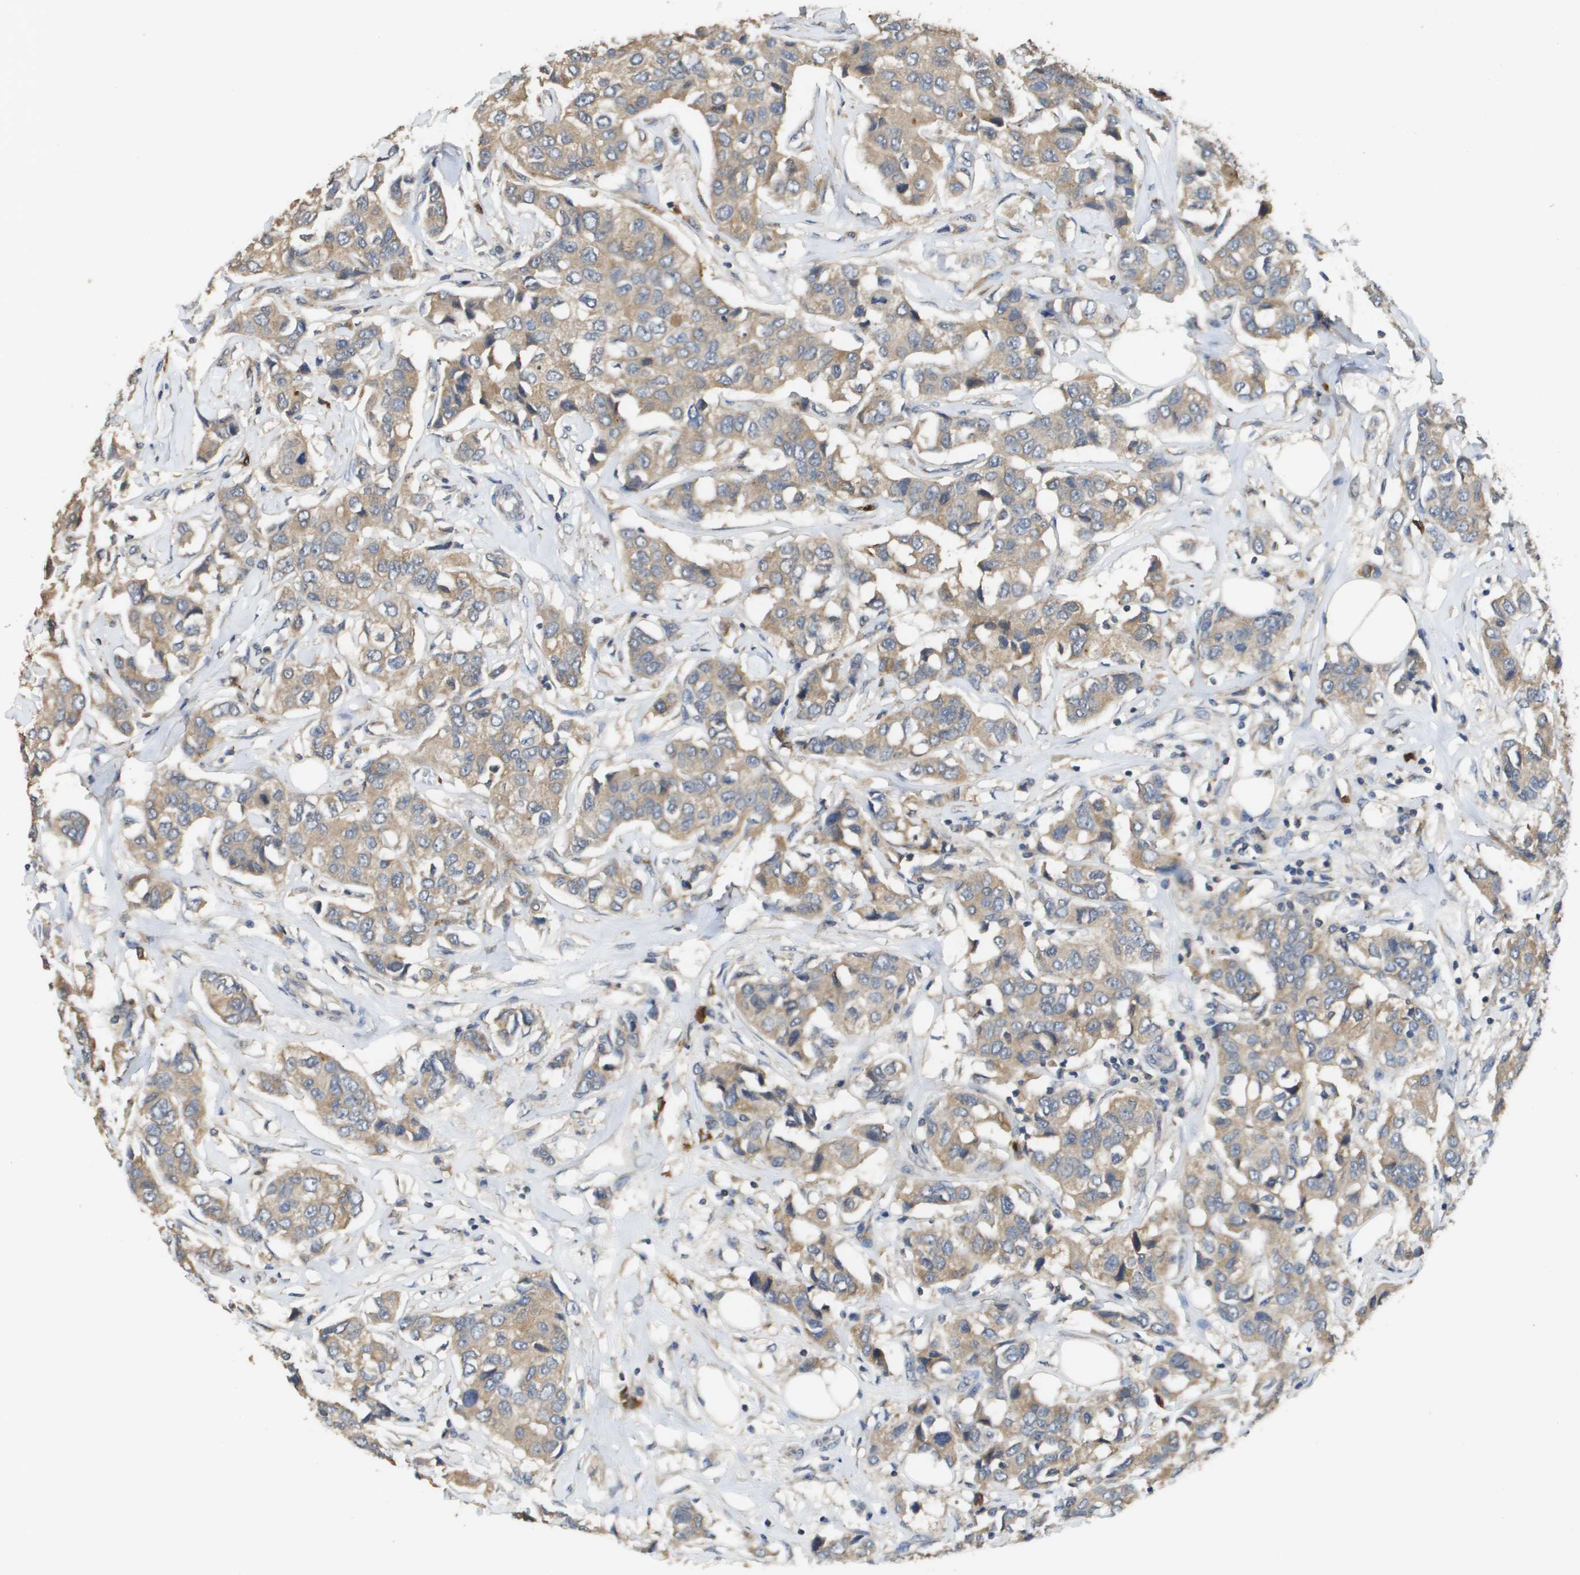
{"staining": {"intensity": "weak", "quantity": ">75%", "location": "cytoplasmic/membranous"}, "tissue": "breast cancer", "cell_type": "Tumor cells", "image_type": "cancer", "snomed": [{"axis": "morphology", "description": "Duct carcinoma"}, {"axis": "topography", "description": "Breast"}], "caption": "The histopathology image displays staining of breast cancer (invasive ductal carcinoma), revealing weak cytoplasmic/membranous protein staining (brown color) within tumor cells.", "gene": "RAB27B", "patient": {"sex": "female", "age": 80}}